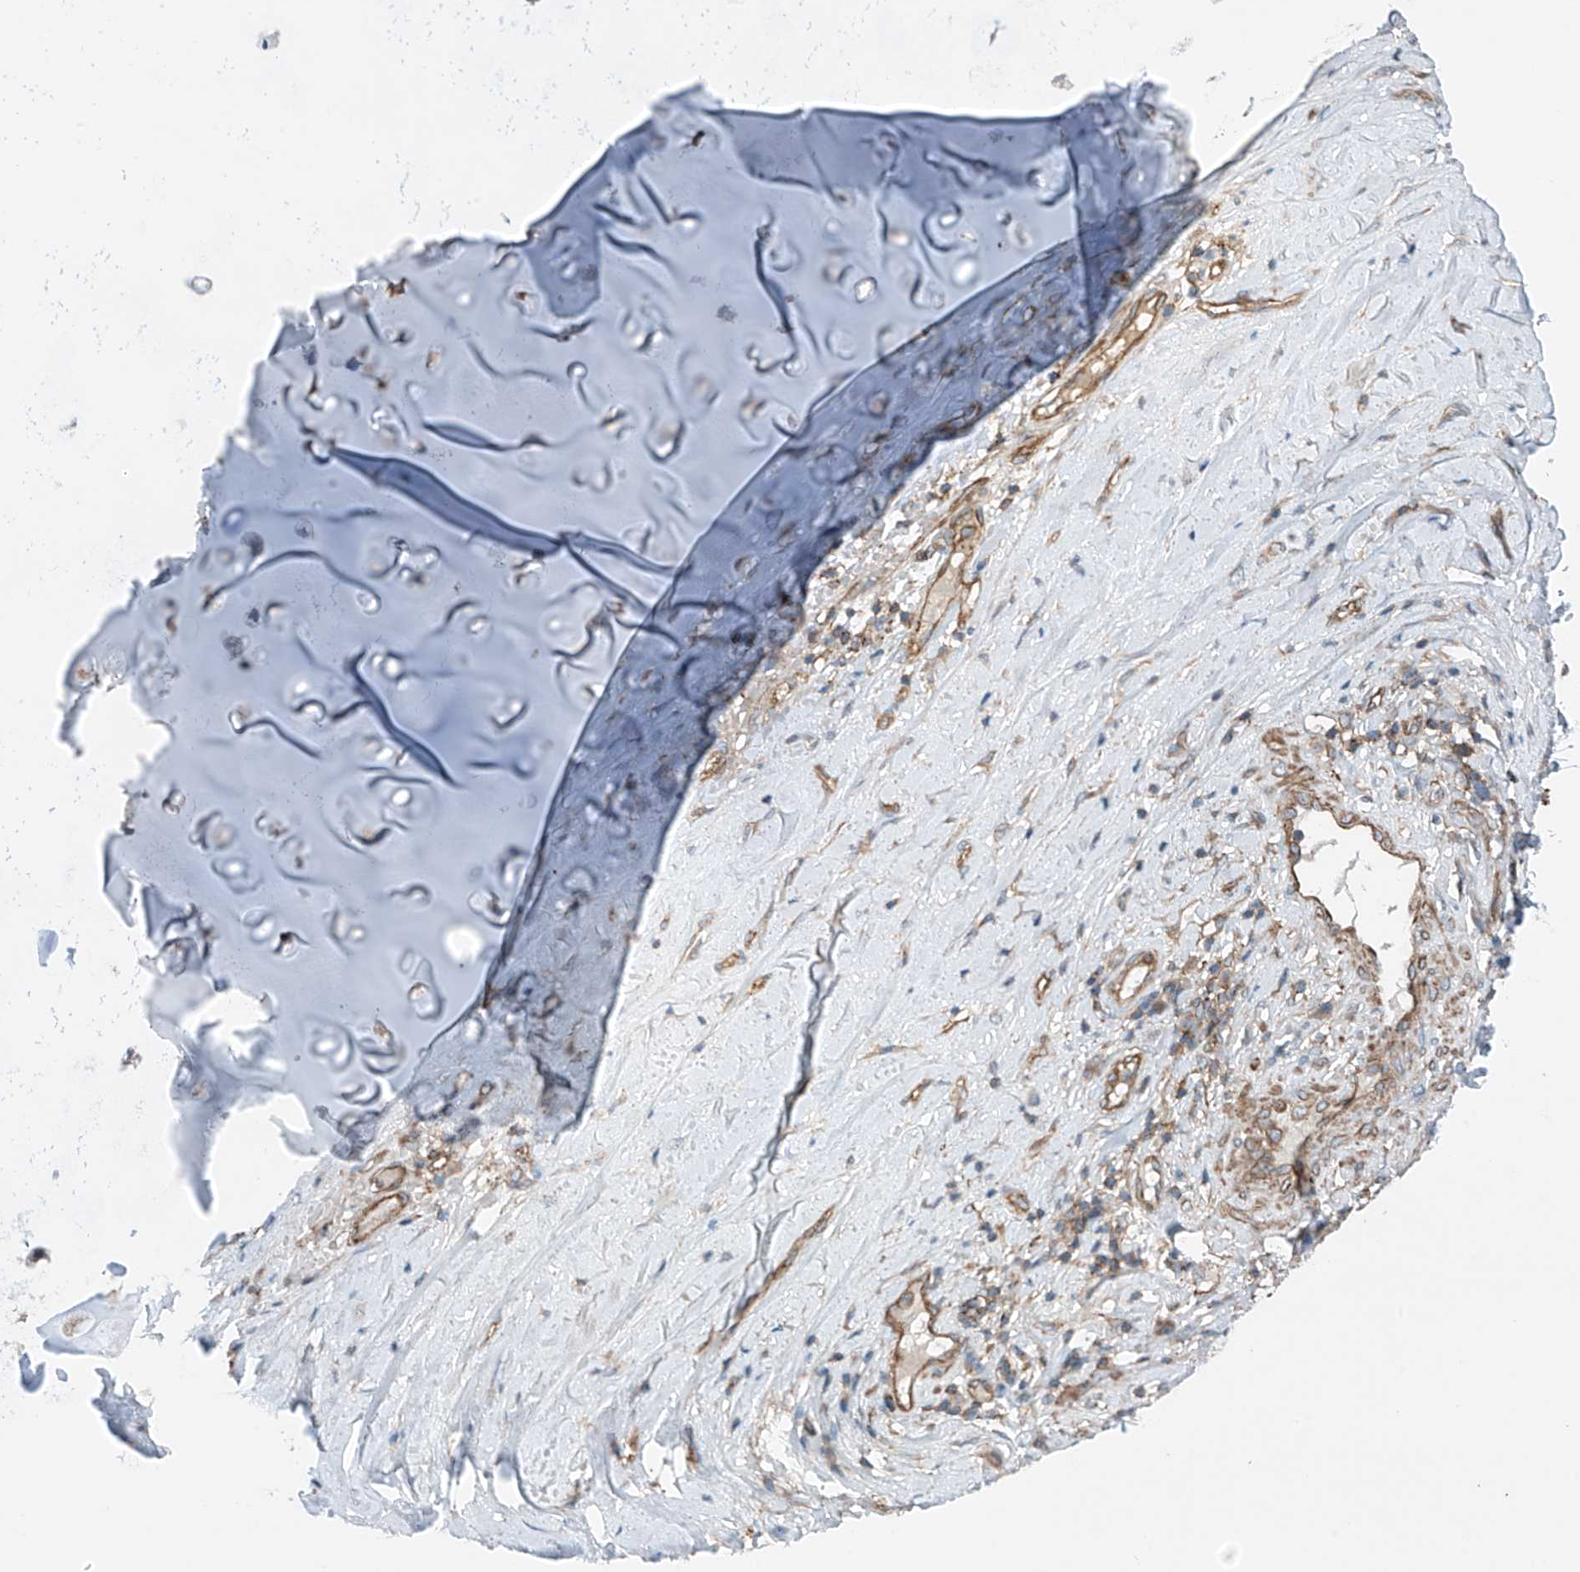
{"staining": {"intensity": "weak", "quantity": ">75%", "location": "cytoplasmic/membranous"}, "tissue": "adipose tissue", "cell_type": "Adipocytes", "image_type": "normal", "snomed": [{"axis": "morphology", "description": "Normal tissue, NOS"}, {"axis": "morphology", "description": "Basal cell carcinoma"}, {"axis": "topography", "description": "Cartilage tissue"}, {"axis": "topography", "description": "Nasopharynx"}, {"axis": "topography", "description": "Oral tissue"}], "caption": "IHC (DAB) staining of normal human adipose tissue reveals weak cytoplasmic/membranous protein staining in approximately >75% of adipocytes.", "gene": "SLC1A5", "patient": {"sex": "female", "age": 77}}